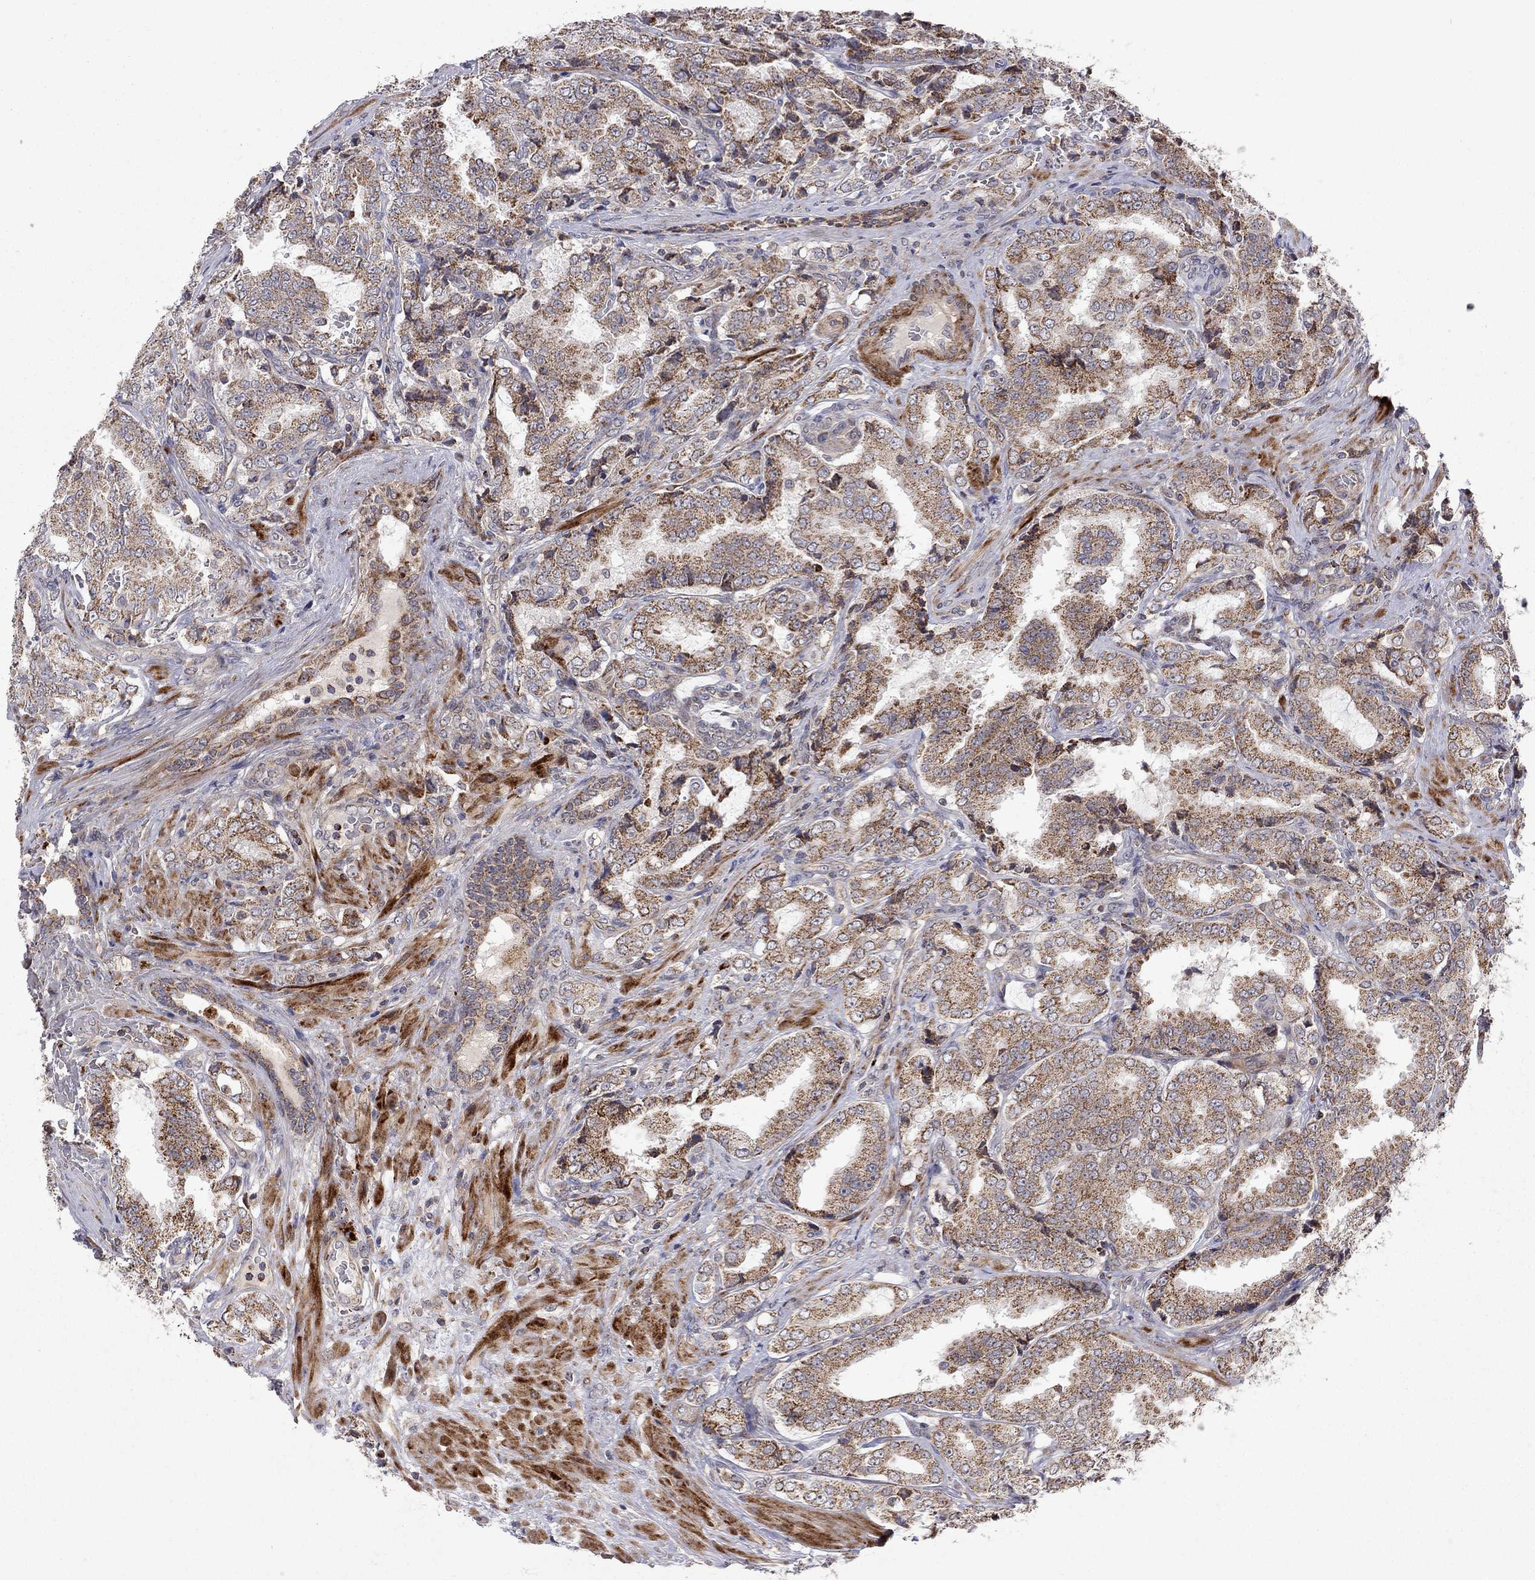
{"staining": {"intensity": "strong", "quantity": "<25%", "location": "cytoplasmic/membranous"}, "tissue": "prostate cancer", "cell_type": "Tumor cells", "image_type": "cancer", "snomed": [{"axis": "morphology", "description": "Adenocarcinoma, NOS"}, {"axis": "topography", "description": "Prostate"}], "caption": "Prostate cancer (adenocarcinoma) stained with DAB (3,3'-diaminobenzidine) IHC exhibits medium levels of strong cytoplasmic/membranous staining in about <25% of tumor cells.", "gene": "IDS", "patient": {"sex": "male", "age": 65}}